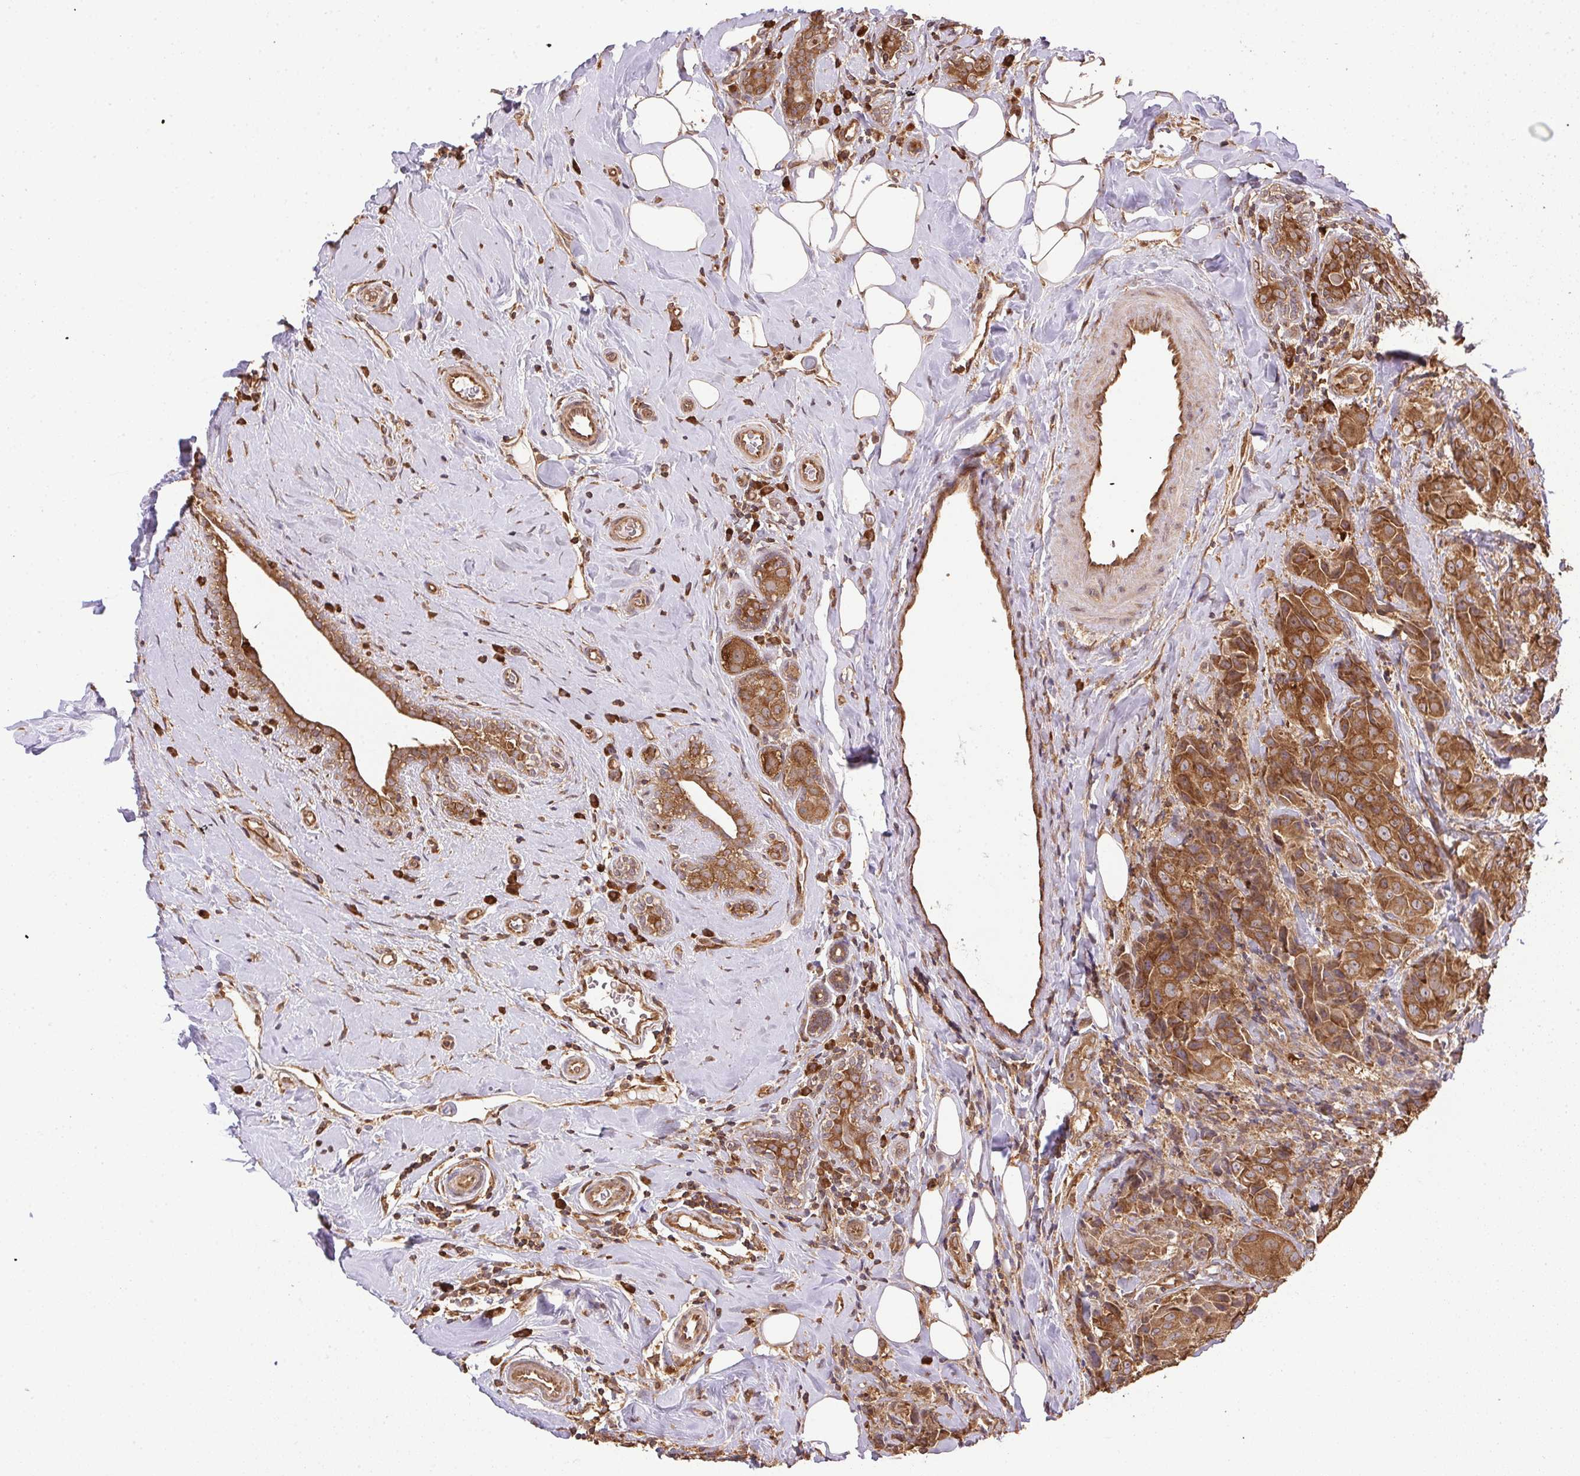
{"staining": {"intensity": "strong", "quantity": ">75%", "location": "cytoplasmic/membranous"}, "tissue": "breast cancer", "cell_type": "Tumor cells", "image_type": "cancer", "snomed": [{"axis": "morphology", "description": "Normal tissue, NOS"}, {"axis": "morphology", "description": "Duct carcinoma"}, {"axis": "topography", "description": "Breast"}], "caption": "Strong cytoplasmic/membranous protein positivity is appreciated in about >75% of tumor cells in breast cancer. (DAB (3,3'-diaminobenzidine) = brown stain, brightfield microscopy at high magnification).", "gene": "EIF2S1", "patient": {"sex": "female", "age": 43}}